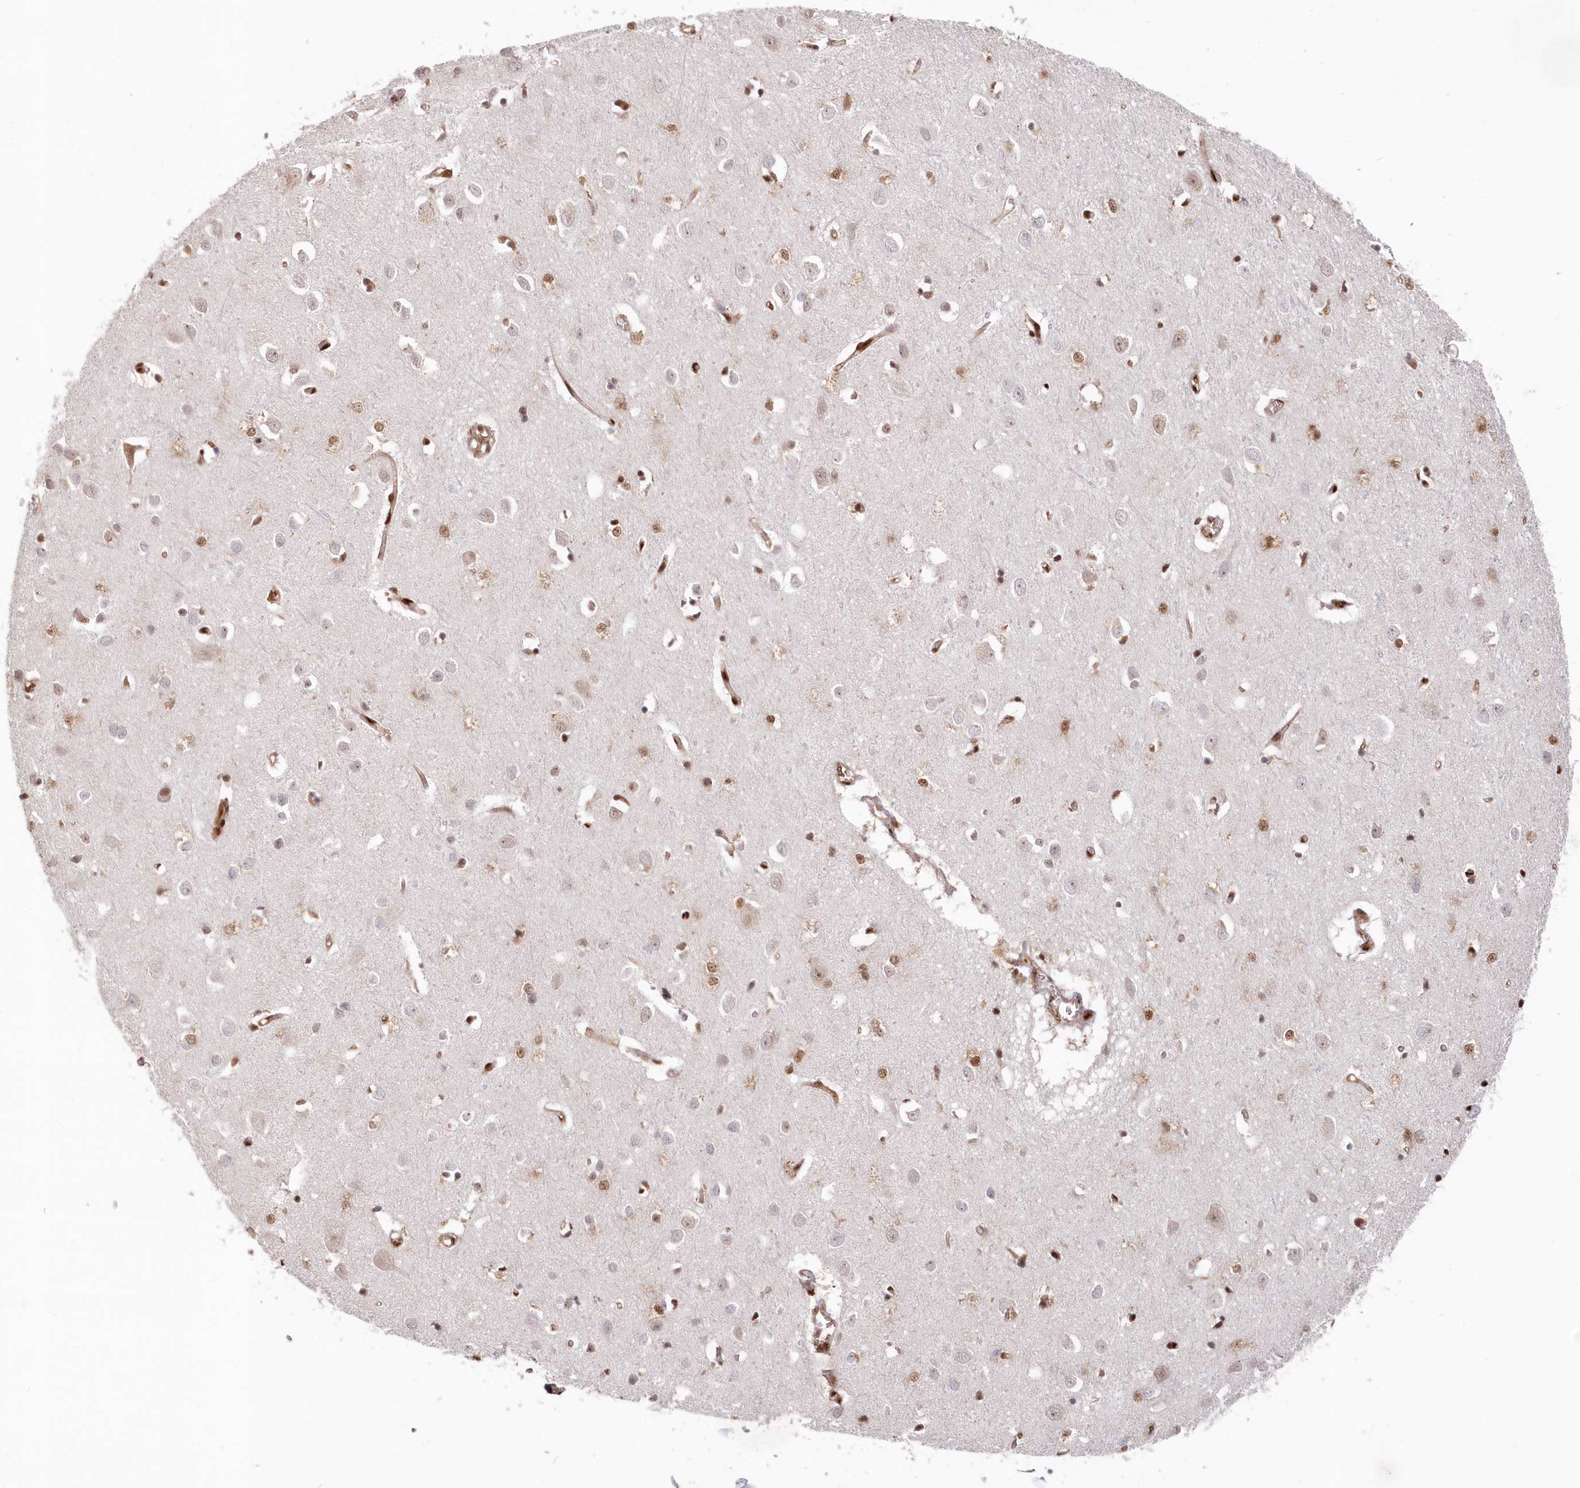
{"staining": {"intensity": "moderate", "quantity": ">75%", "location": "cytoplasmic/membranous,nuclear"}, "tissue": "cerebral cortex", "cell_type": "Endothelial cells", "image_type": "normal", "snomed": [{"axis": "morphology", "description": "Normal tissue, NOS"}, {"axis": "topography", "description": "Cerebral cortex"}], "caption": "An immunohistochemistry photomicrograph of unremarkable tissue is shown. Protein staining in brown labels moderate cytoplasmic/membranous,nuclear positivity in cerebral cortex within endothelial cells.", "gene": "ABHD14B", "patient": {"sex": "female", "age": 64}}